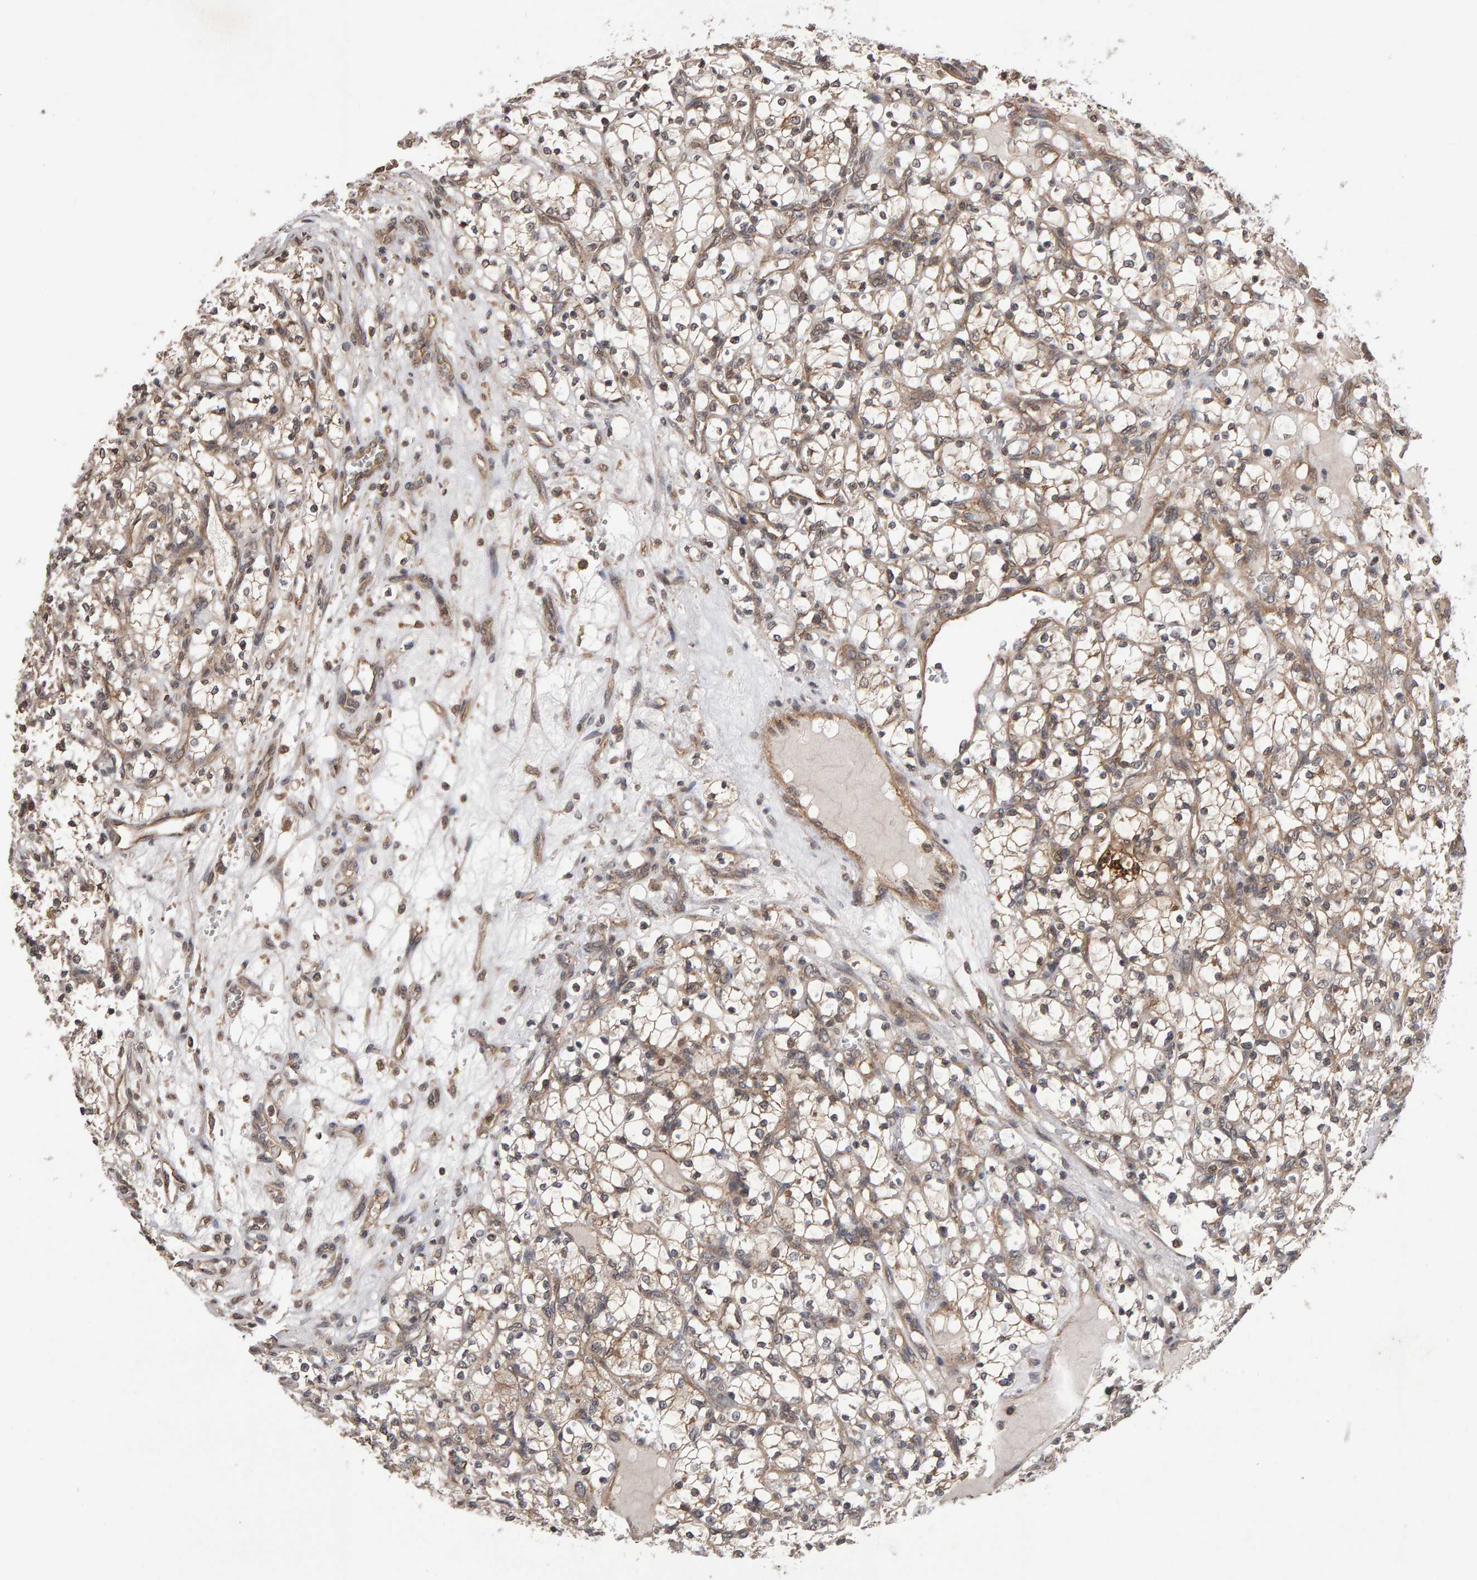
{"staining": {"intensity": "weak", "quantity": ">75%", "location": "cytoplasmic/membranous"}, "tissue": "renal cancer", "cell_type": "Tumor cells", "image_type": "cancer", "snomed": [{"axis": "morphology", "description": "Adenocarcinoma, NOS"}, {"axis": "topography", "description": "Kidney"}], "caption": "Immunohistochemical staining of human renal adenocarcinoma shows low levels of weak cytoplasmic/membranous staining in approximately >75% of tumor cells.", "gene": "SCRIB", "patient": {"sex": "female", "age": 69}}